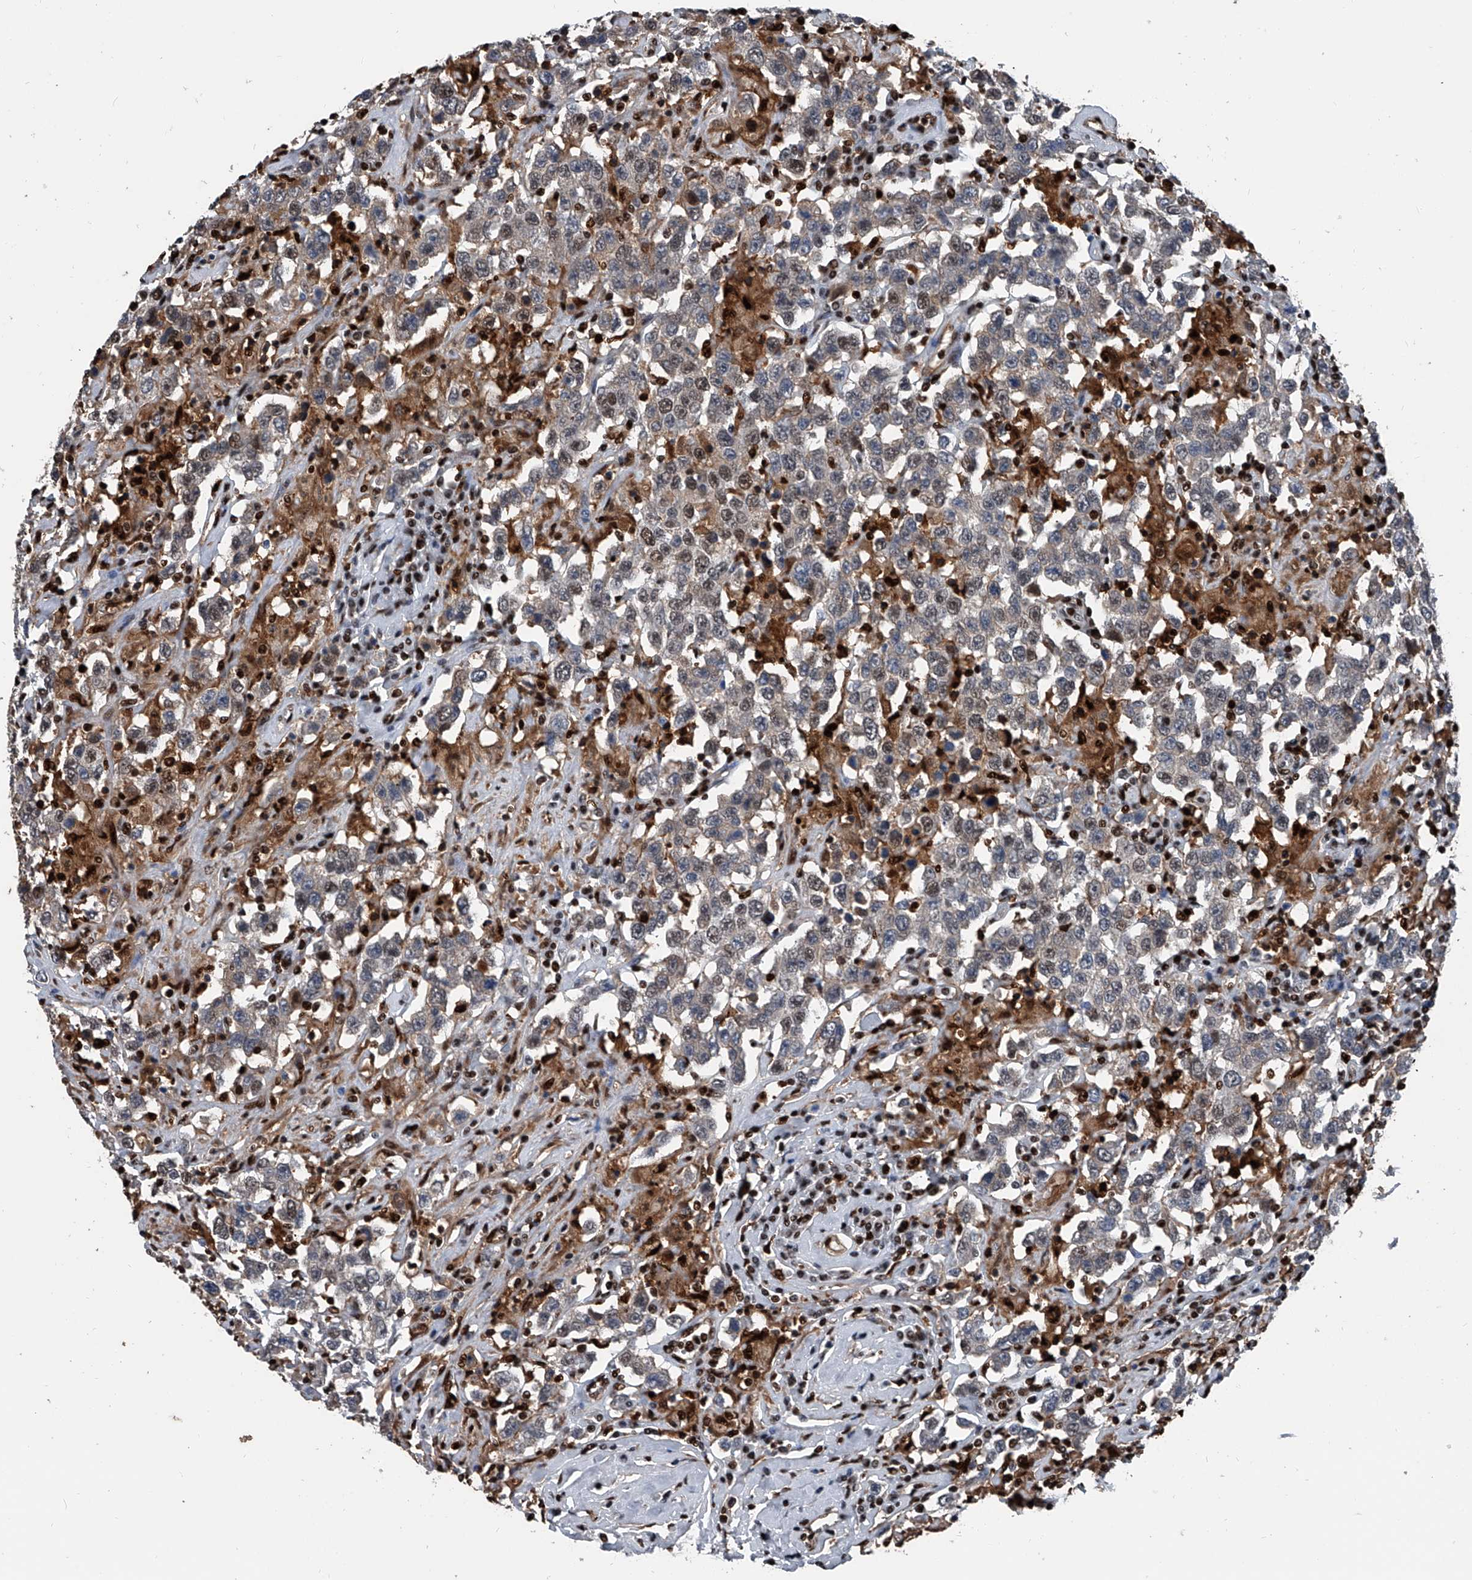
{"staining": {"intensity": "weak", "quantity": "<25%", "location": "nuclear"}, "tissue": "testis cancer", "cell_type": "Tumor cells", "image_type": "cancer", "snomed": [{"axis": "morphology", "description": "Seminoma, NOS"}, {"axis": "topography", "description": "Testis"}], "caption": "Immunohistochemical staining of human testis cancer (seminoma) displays no significant expression in tumor cells.", "gene": "FKBP5", "patient": {"sex": "male", "age": 41}}